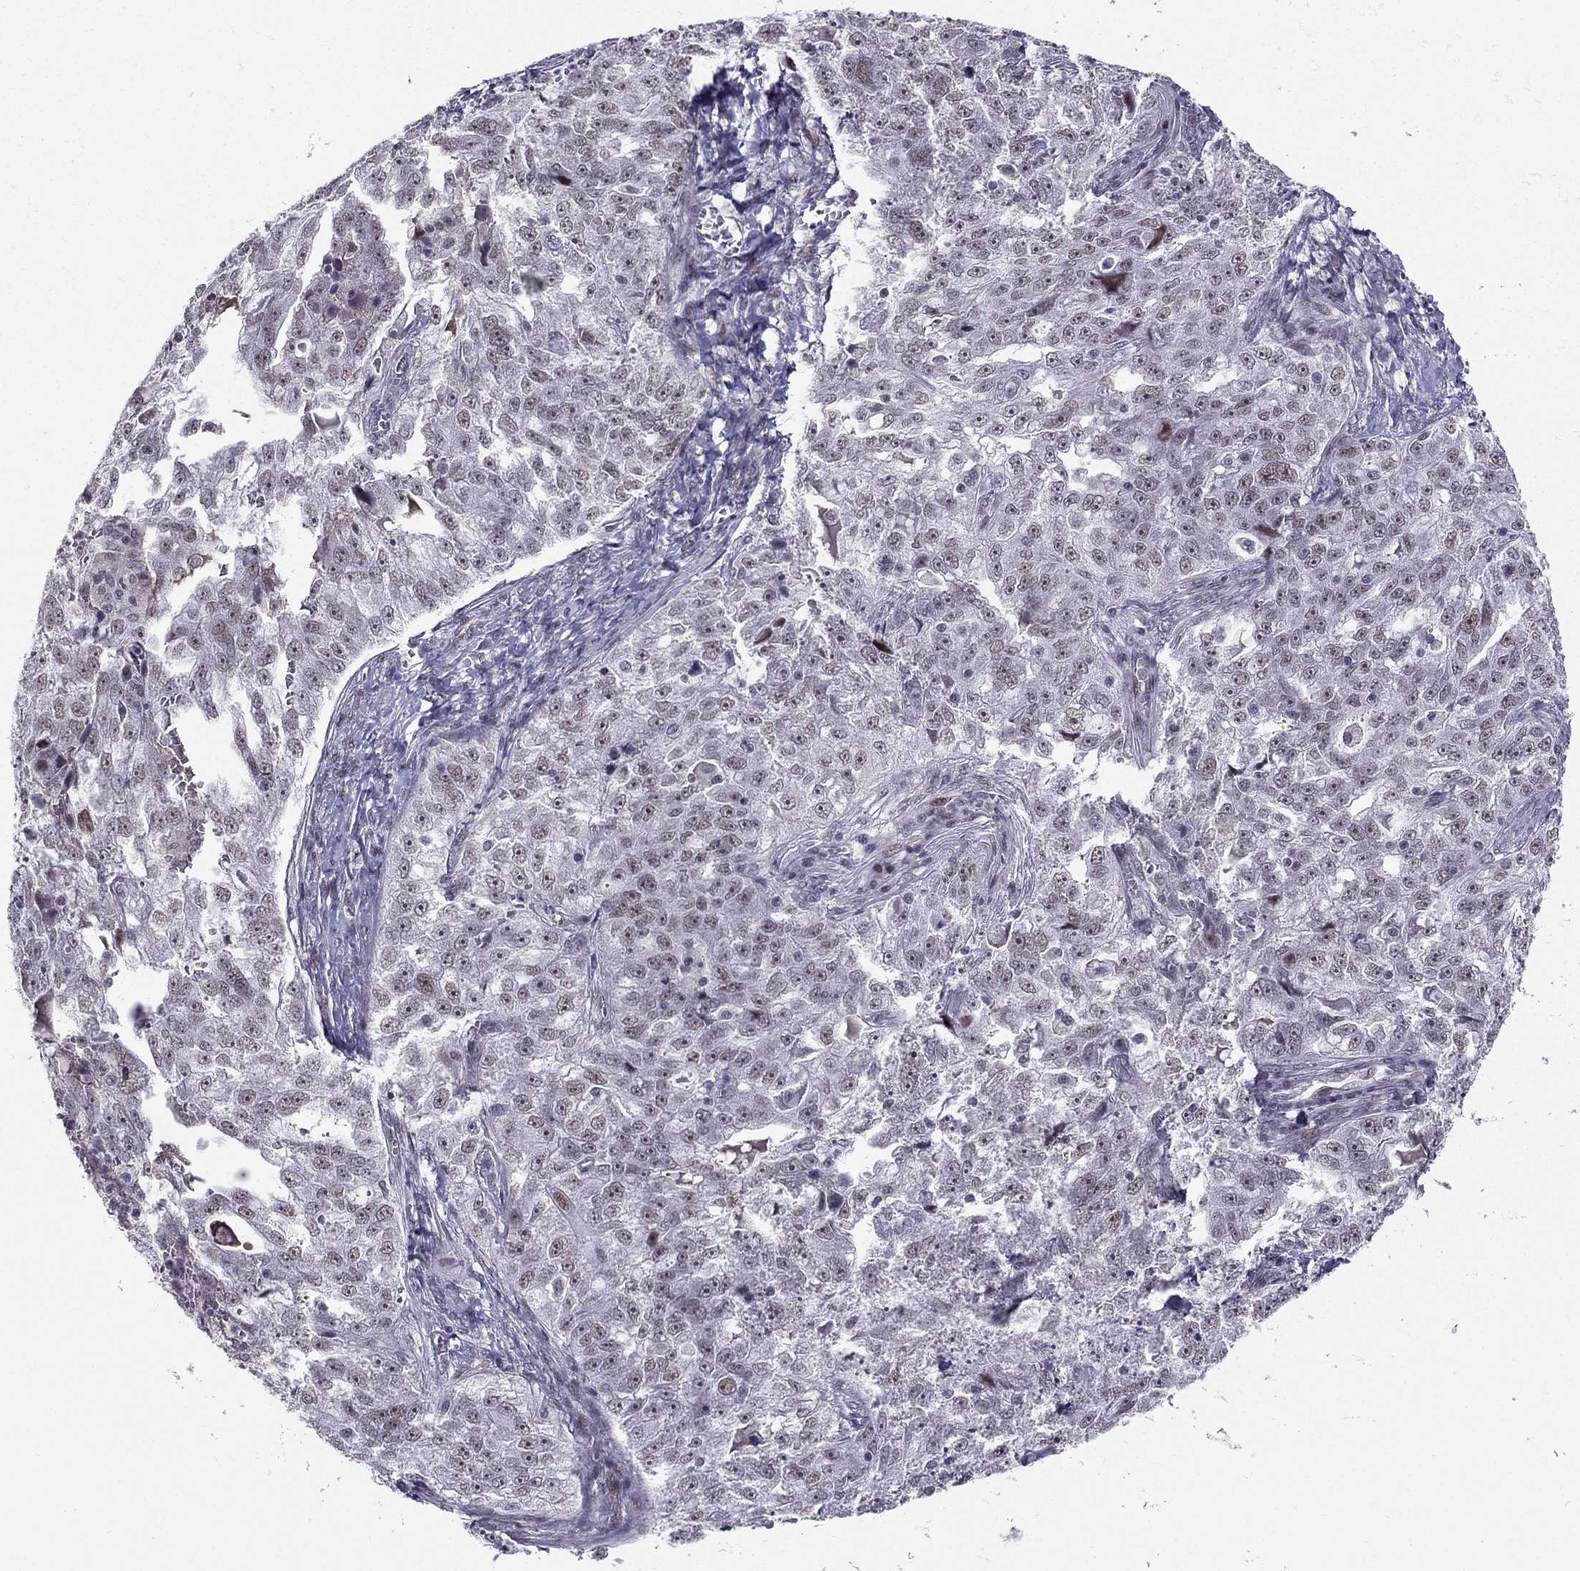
{"staining": {"intensity": "weak", "quantity": "<25%", "location": "nuclear"}, "tissue": "ovarian cancer", "cell_type": "Tumor cells", "image_type": "cancer", "snomed": [{"axis": "morphology", "description": "Cystadenocarcinoma, serous, NOS"}, {"axis": "topography", "description": "Ovary"}], "caption": "There is no significant staining in tumor cells of serous cystadenocarcinoma (ovarian).", "gene": "RPRD2", "patient": {"sex": "female", "age": 51}}